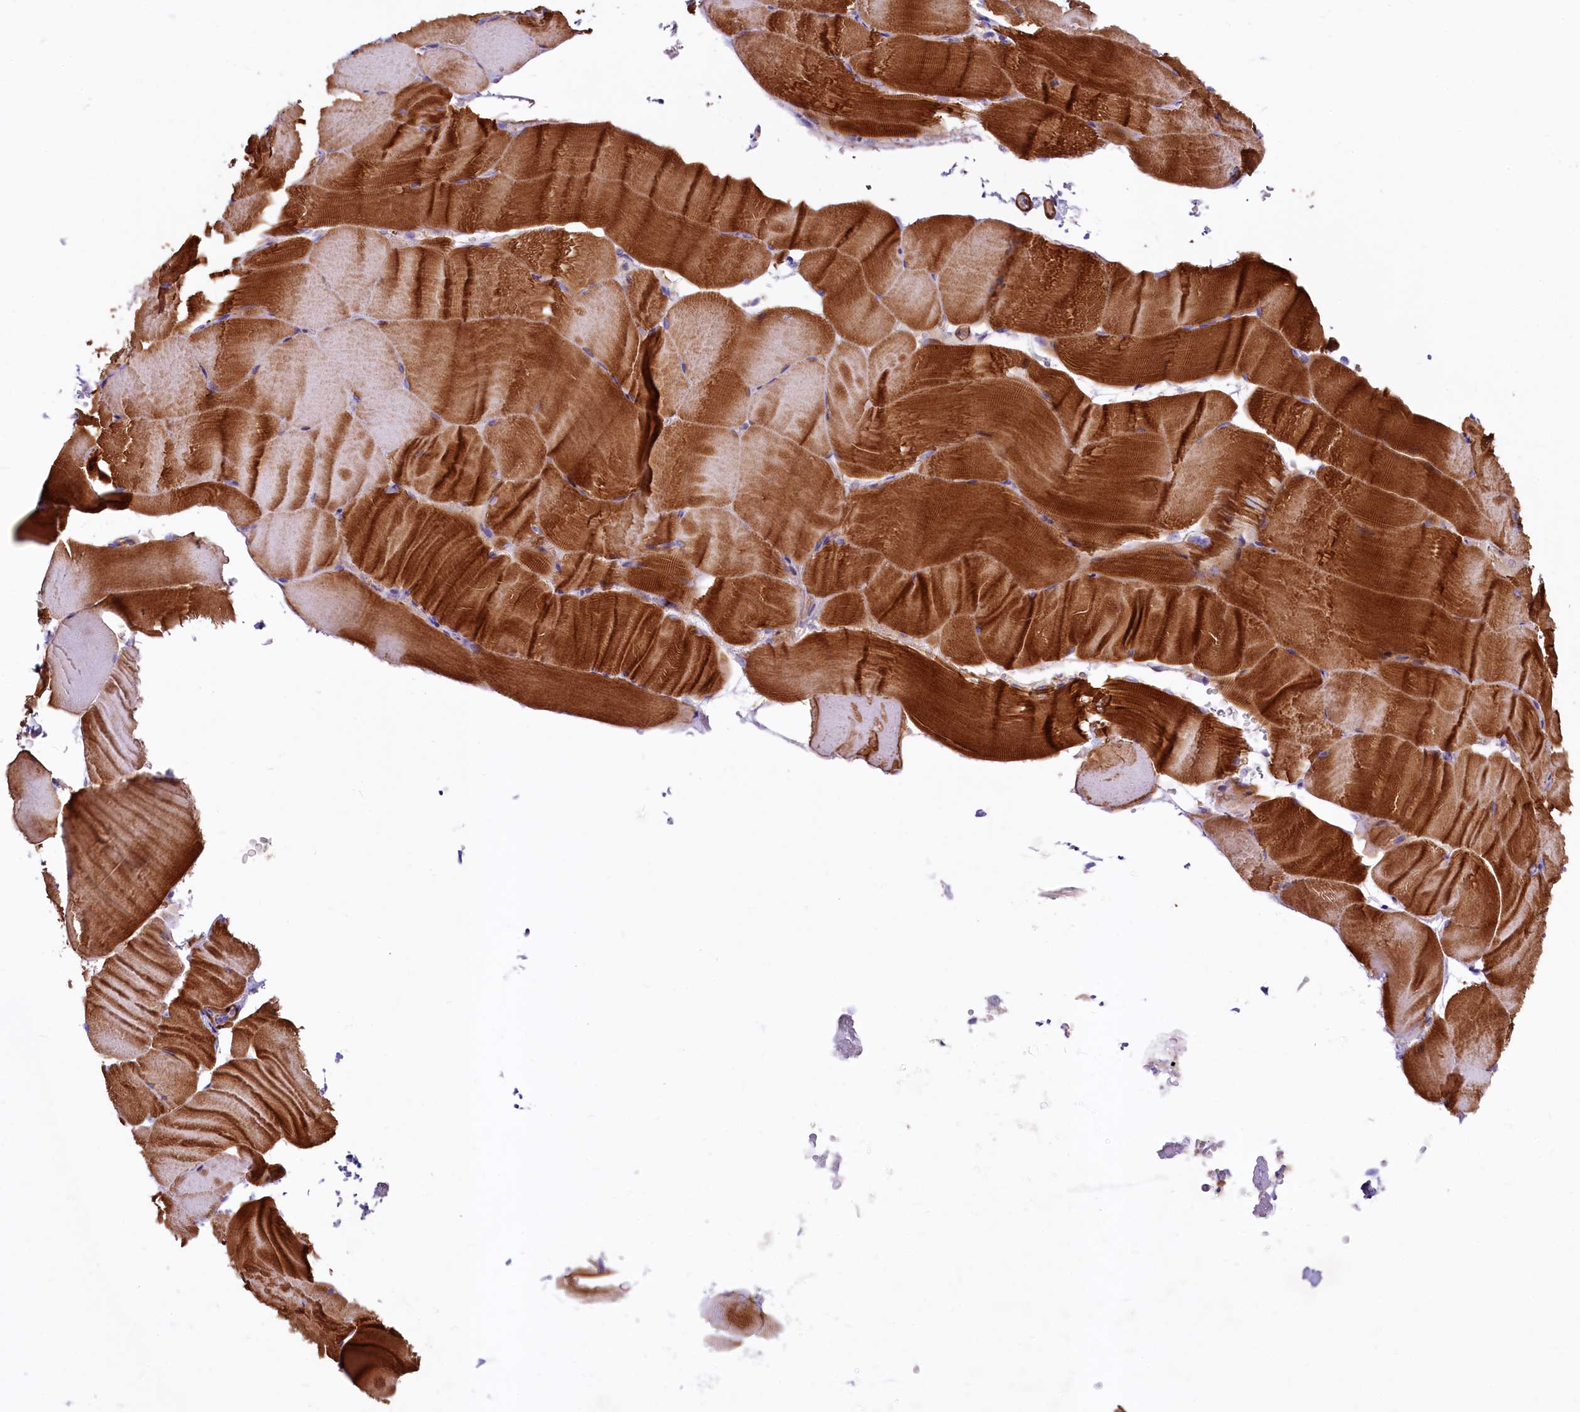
{"staining": {"intensity": "strong", "quantity": "25%-75%", "location": "cytoplasmic/membranous"}, "tissue": "skeletal muscle", "cell_type": "Myocytes", "image_type": "normal", "snomed": [{"axis": "morphology", "description": "Normal tissue, NOS"}, {"axis": "topography", "description": "Skeletal muscle"}, {"axis": "topography", "description": "Parathyroid gland"}], "caption": "Immunohistochemistry (IHC) of unremarkable skeletal muscle exhibits high levels of strong cytoplasmic/membranous positivity in about 25%-75% of myocytes. (DAB (3,3'-diaminobenzidine) = brown stain, brightfield microscopy at high magnification).", "gene": "CIAO3", "patient": {"sex": "female", "age": 37}}